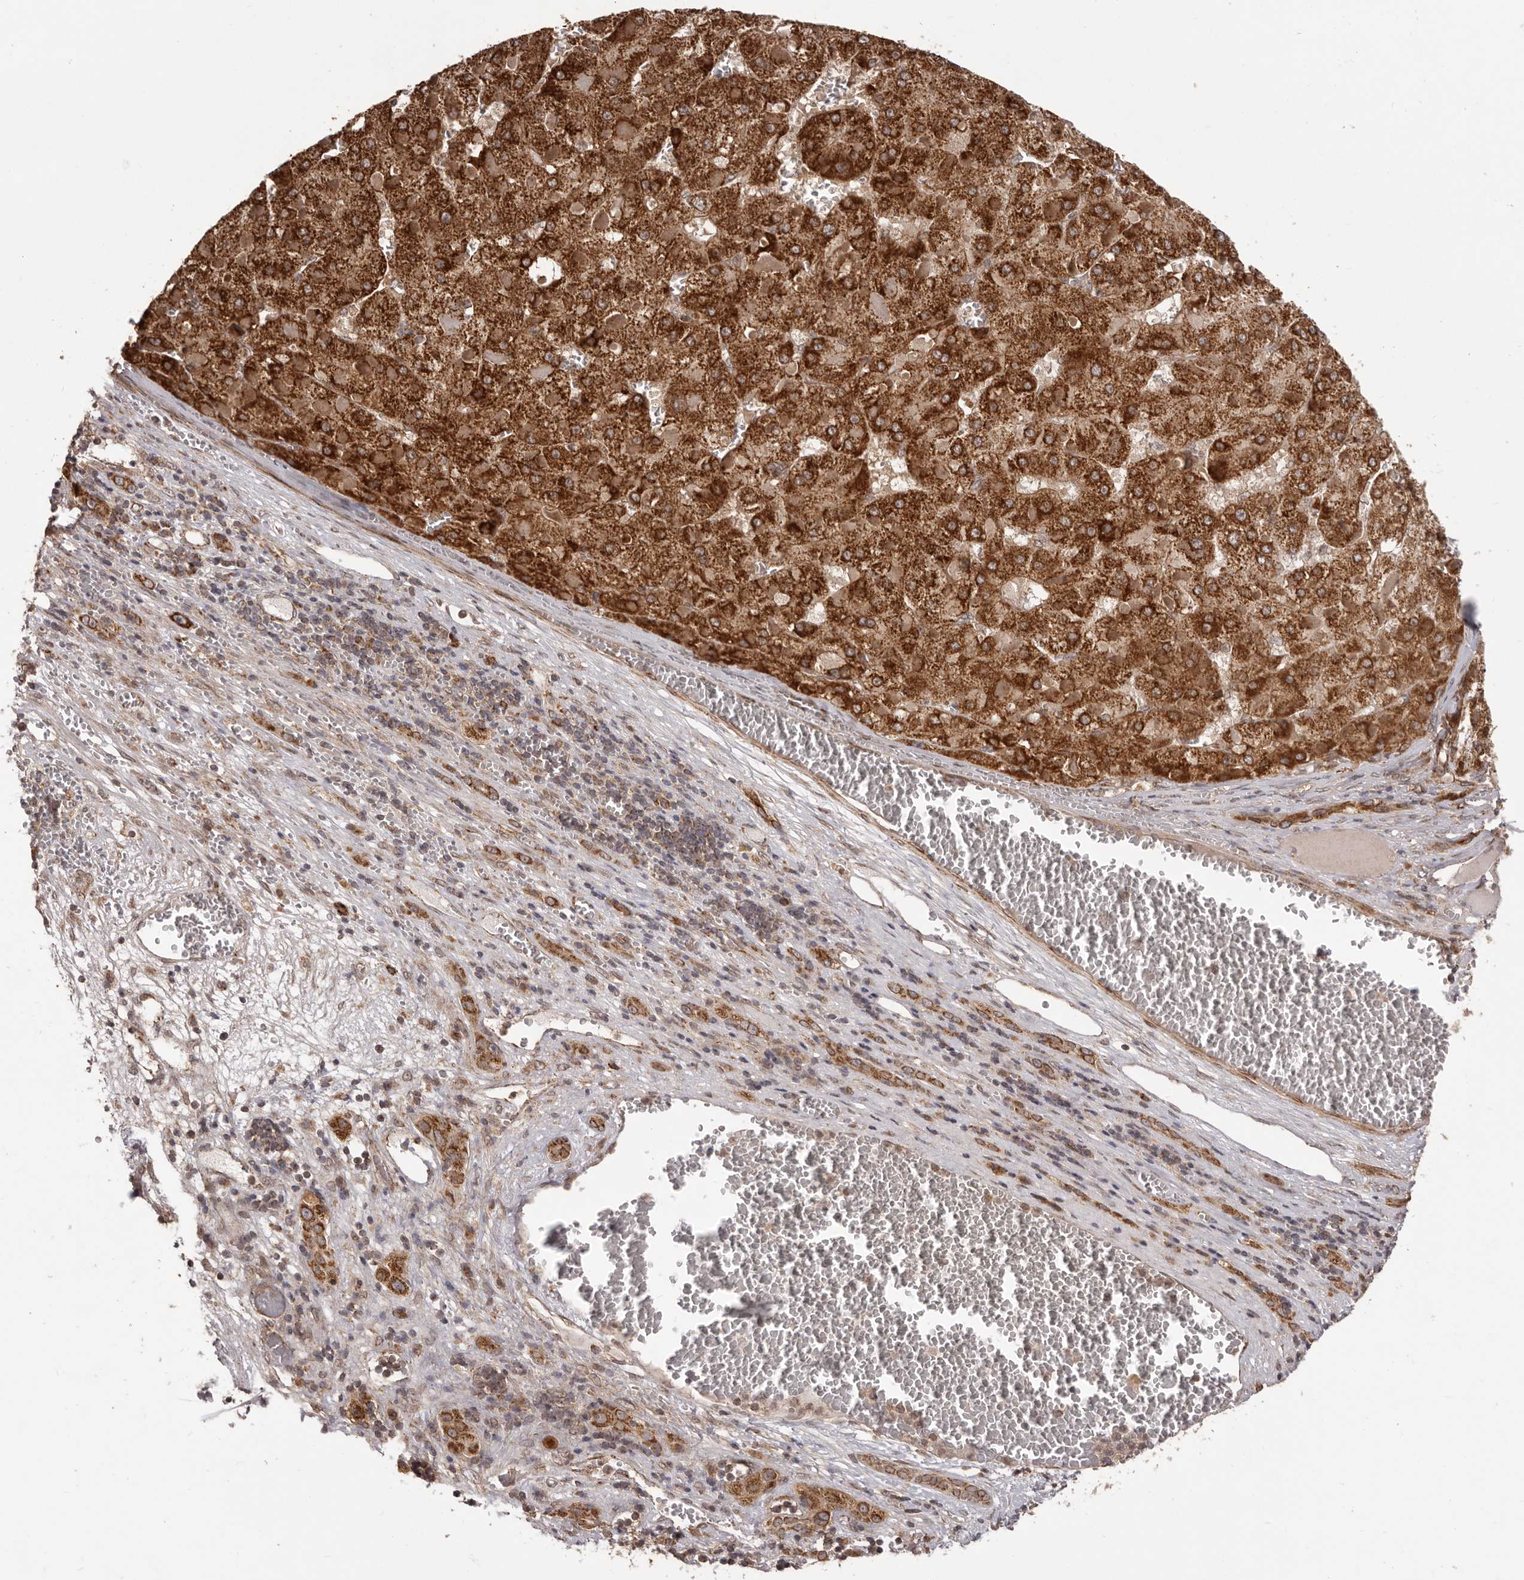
{"staining": {"intensity": "strong", "quantity": ">75%", "location": "cytoplasmic/membranous"}, "tissue": "liver cancer", "cell_type": "Tumor cells", "image_type": "cancer", "snomed": [{"axis": "morphology", "description": "Carcinoma, Hepatocellular, NOS"}, {"axis": "topography", "description": "Liver"}], "caption": "Immunohistochemical staining of hepatocellular carcinoma (liver) exhibits high levels of strong cytoplasmic/membranous positivity in approximately >75% of tumor cells.", "gene": "CHRM2", "patient": {"sex": "female", "age": 73}}